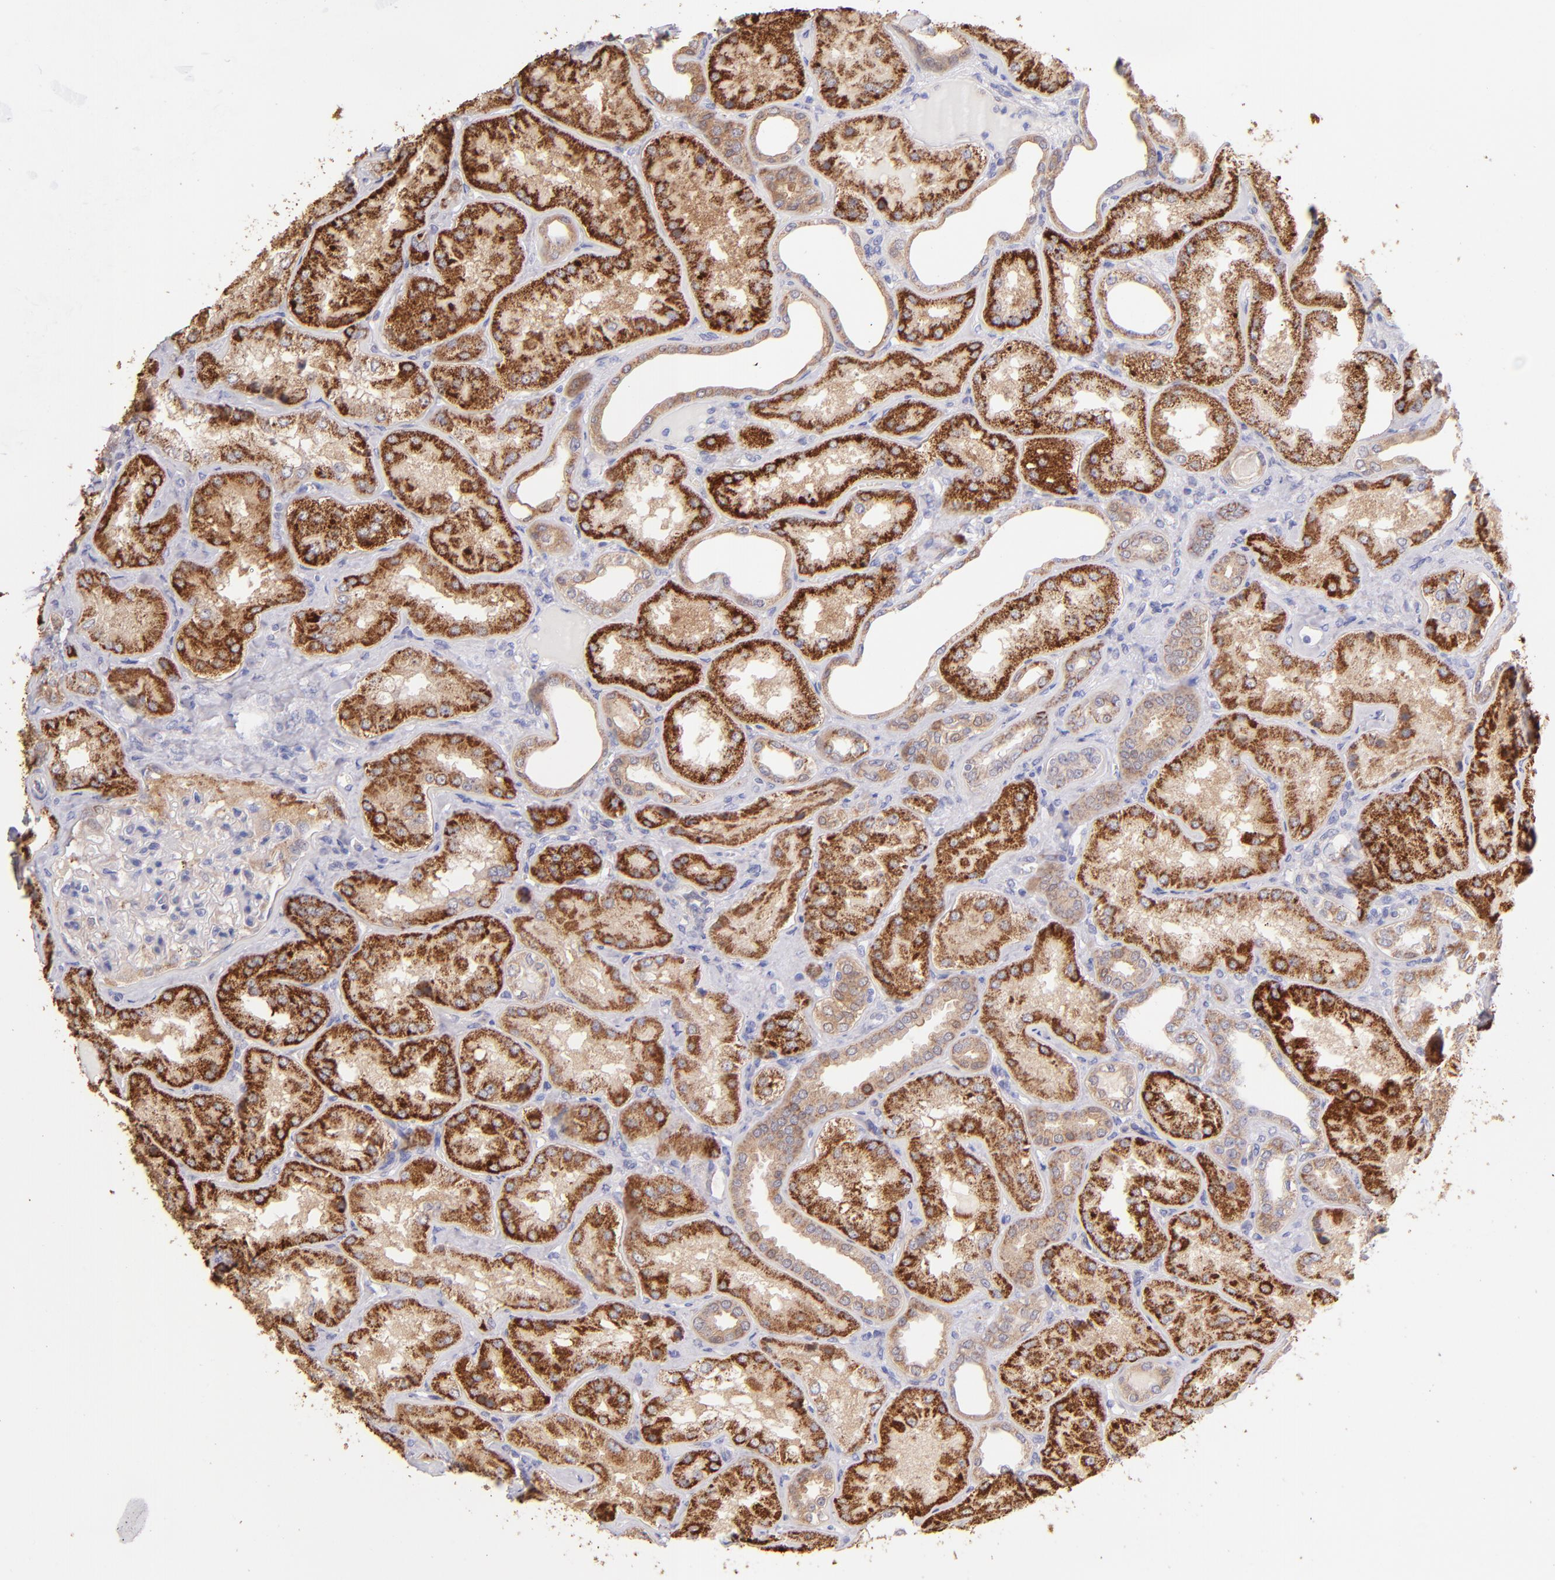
{"staining": {"intensity": "weak", "quantity": ">75%", "location": "cytoplasmic/membranous"}, "tissue": "kidney", "cell_type": "Cells in glomeruli", "image_type": "normal", "snomed": [{"axis": "morphology", "description": "Normal tissue, NOS"}, {"axis": "topography", "description": "Kidney"}], "caption": "Protein staining of unremarkable kidney shows weak cytoplasmic/membranous staining in approximately >75% of cells in glomeruli.", "gene": "SH2D4A", "patient": {"sex": "female", "age": 56}}